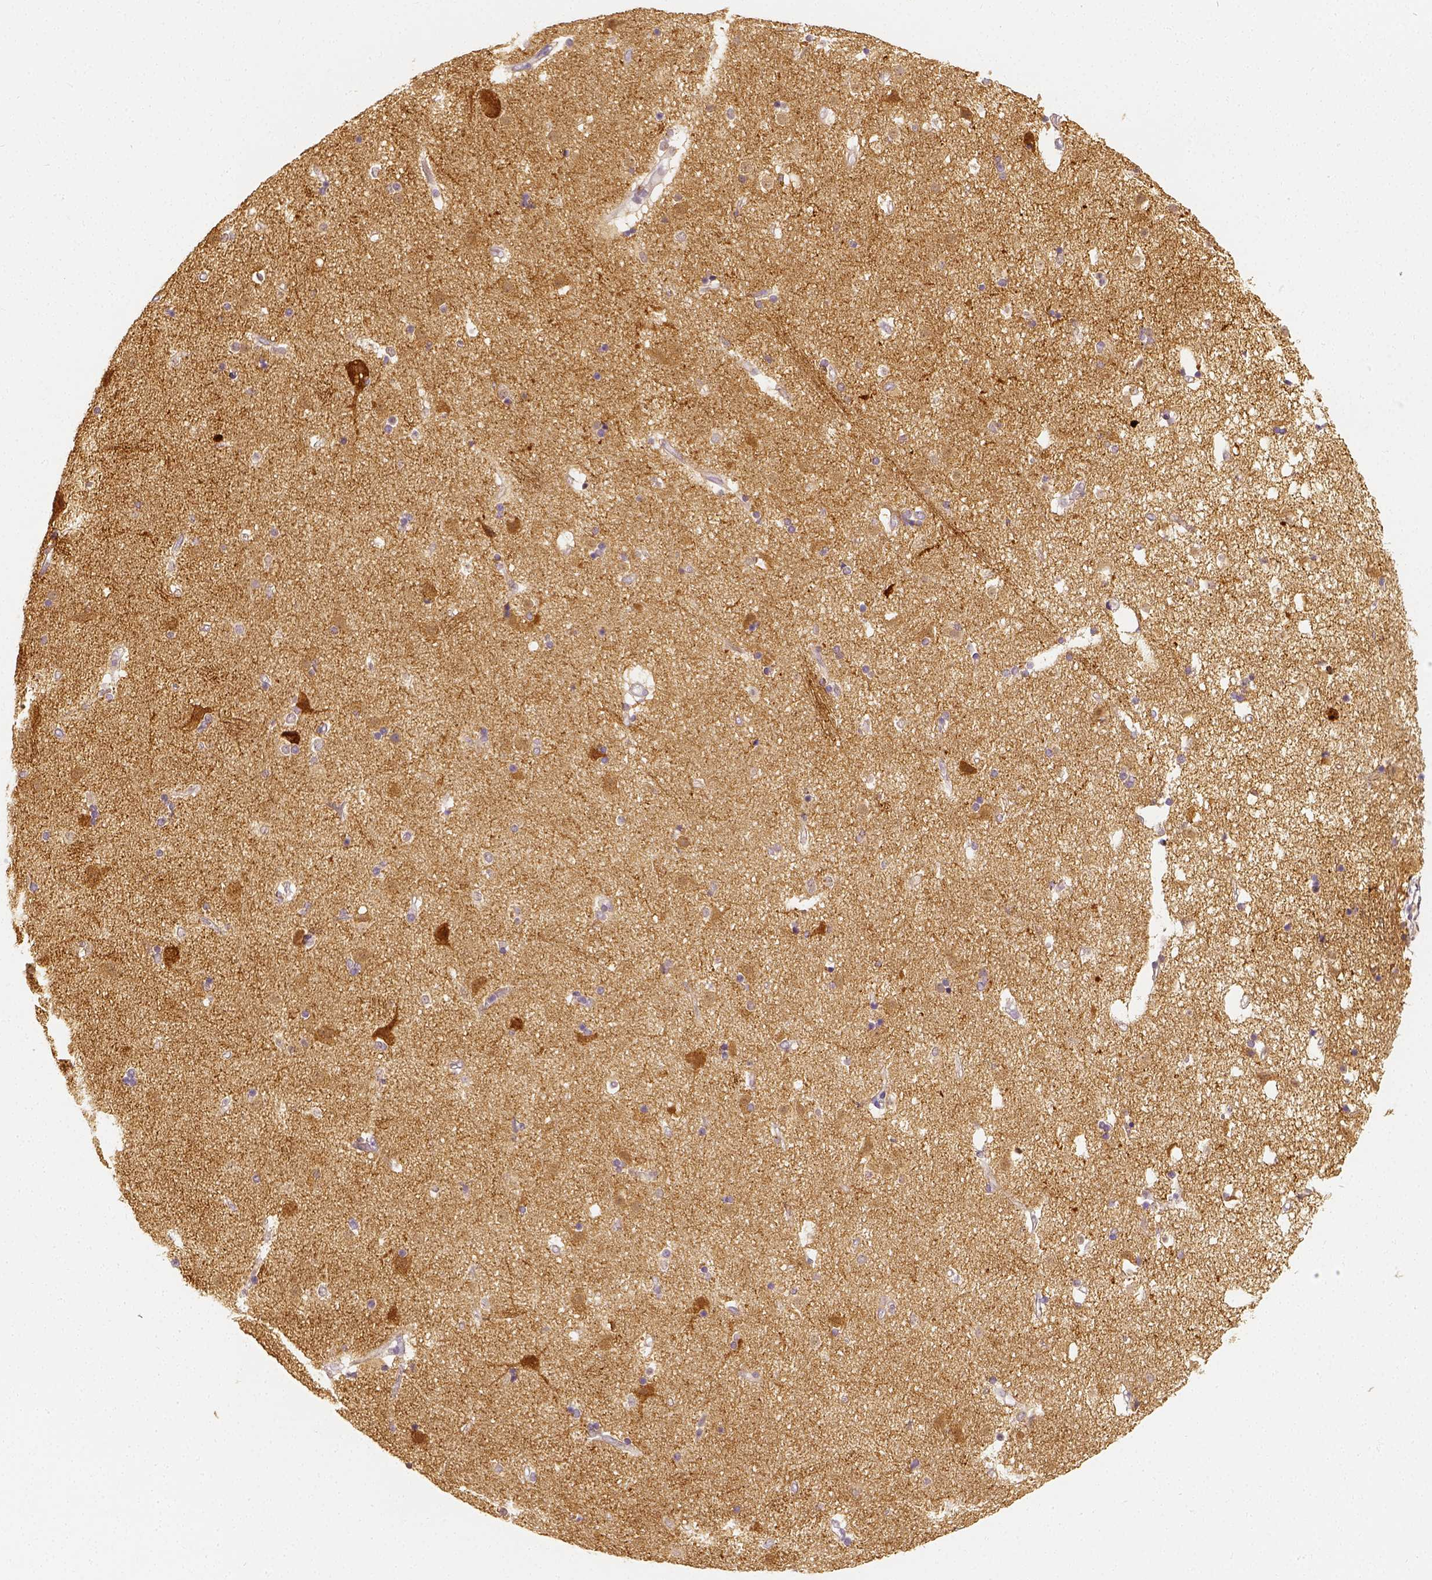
{"staining": {"intensity": "negative", "quantity": "none", "location": "none"}, "tissue": "caudate", "cell_type": "Glial cells", "image_type": "normal", "snomed": [{"axis": "morphology", "description": "Normal tissue, NOS"}, {"axis": "topography", "description": "Lateral ventricle wall"}], "caption": "This is a image of IHC staining of unremarkable caudate, which shows no expression in glial cells.", "gene": "NECAB2", "patient": {"sex": "female", "age": 71}}